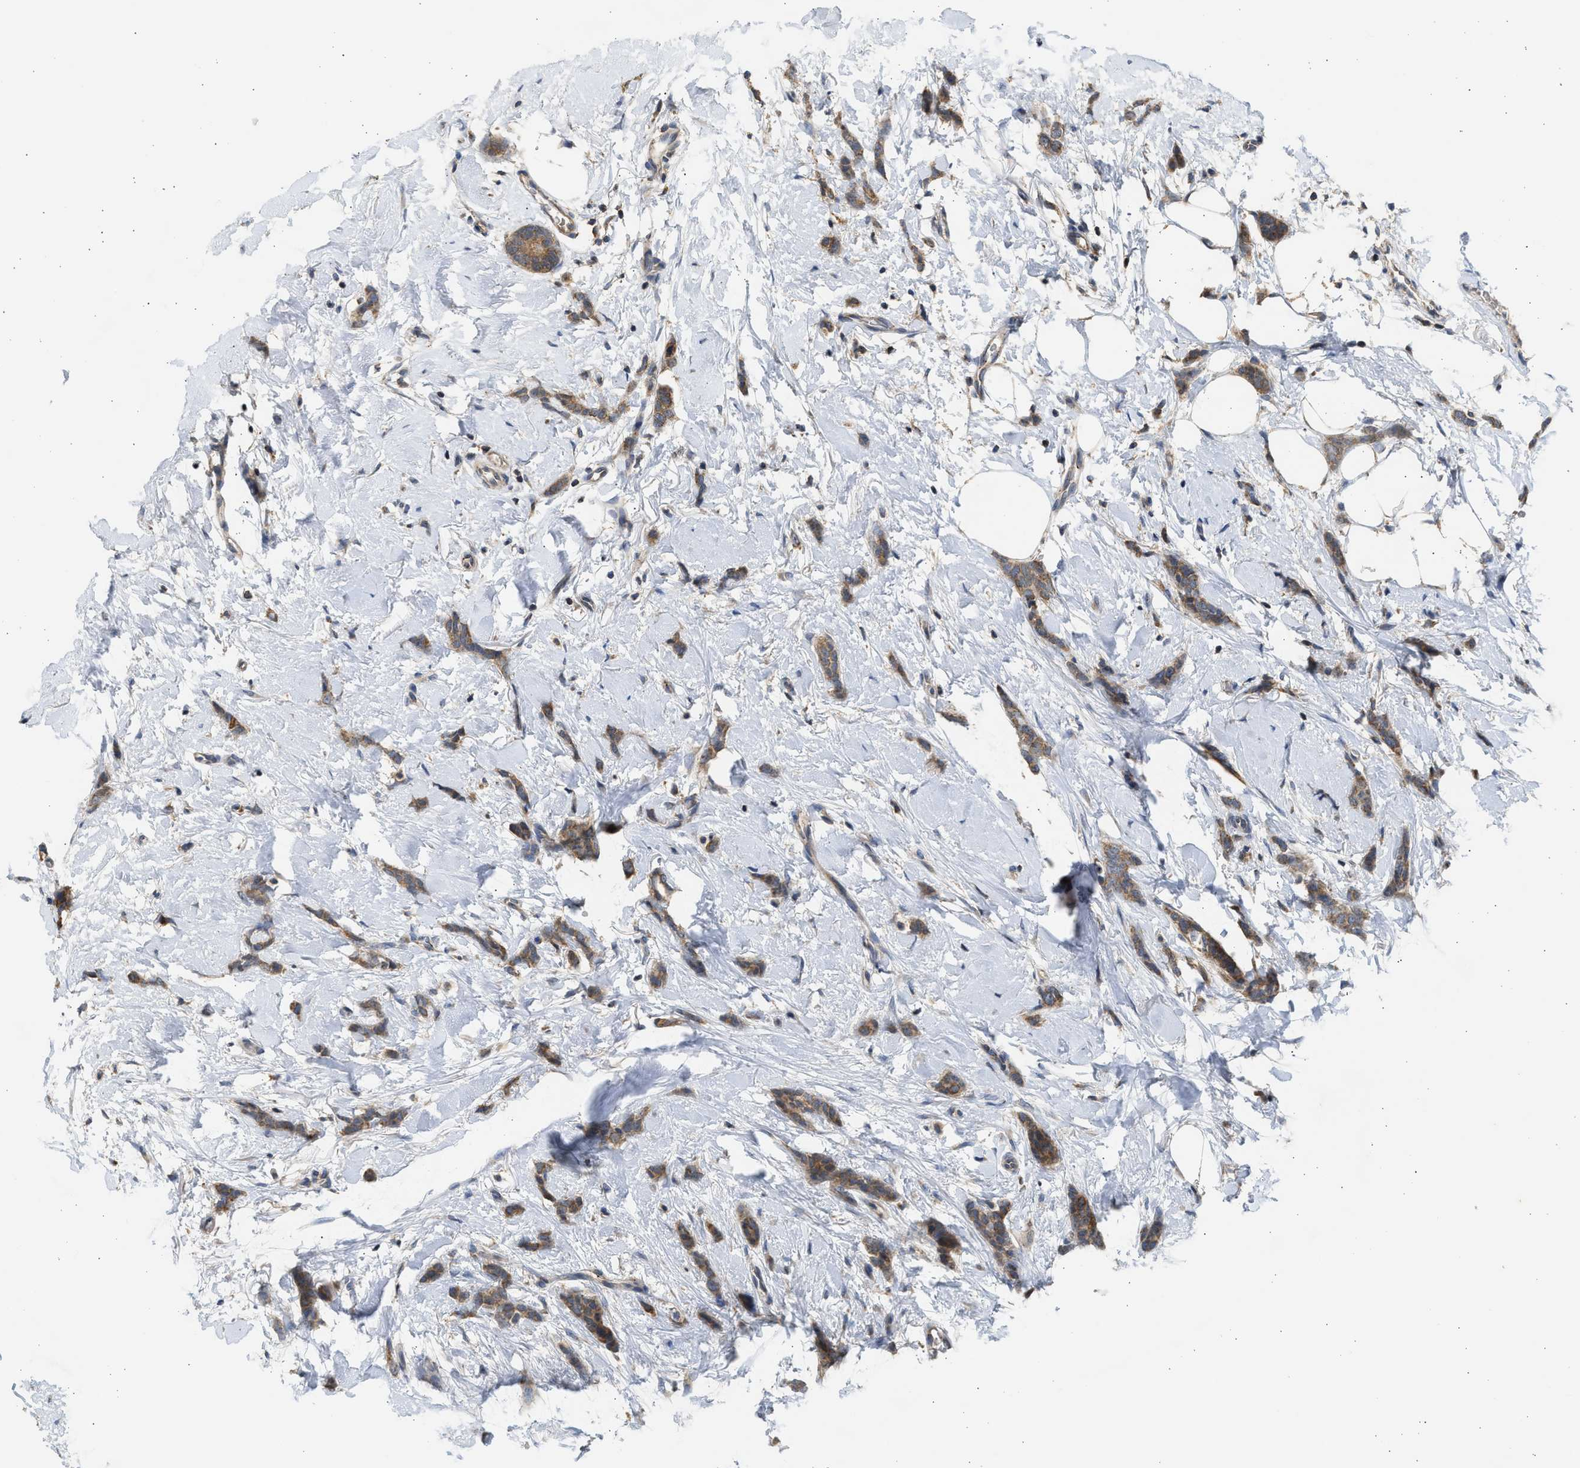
{"staining": {"intensity": "weak", "quantity": ">75%", "location": "cytoplasmic/membranous"}, "tissue": "breast cancer", "cell_type": "Tumor cells", "image_type": "cancer", "snomed": [{"axis": "morphology", "description": "Lobular carcinoma"}, {"axis": "topography", "description": "Skin"}, {"axis": "topography", "description": "Breast"}], "caption": "This image displays immunohistochemistry (IHC) staining of human lobular carcinoma (breast), with low weak cytoplasmic/membranous staining in approximately >75% of tumor cells.", "gene": "CYP1A1", "patient": {"sex": "female", "age": 46}}